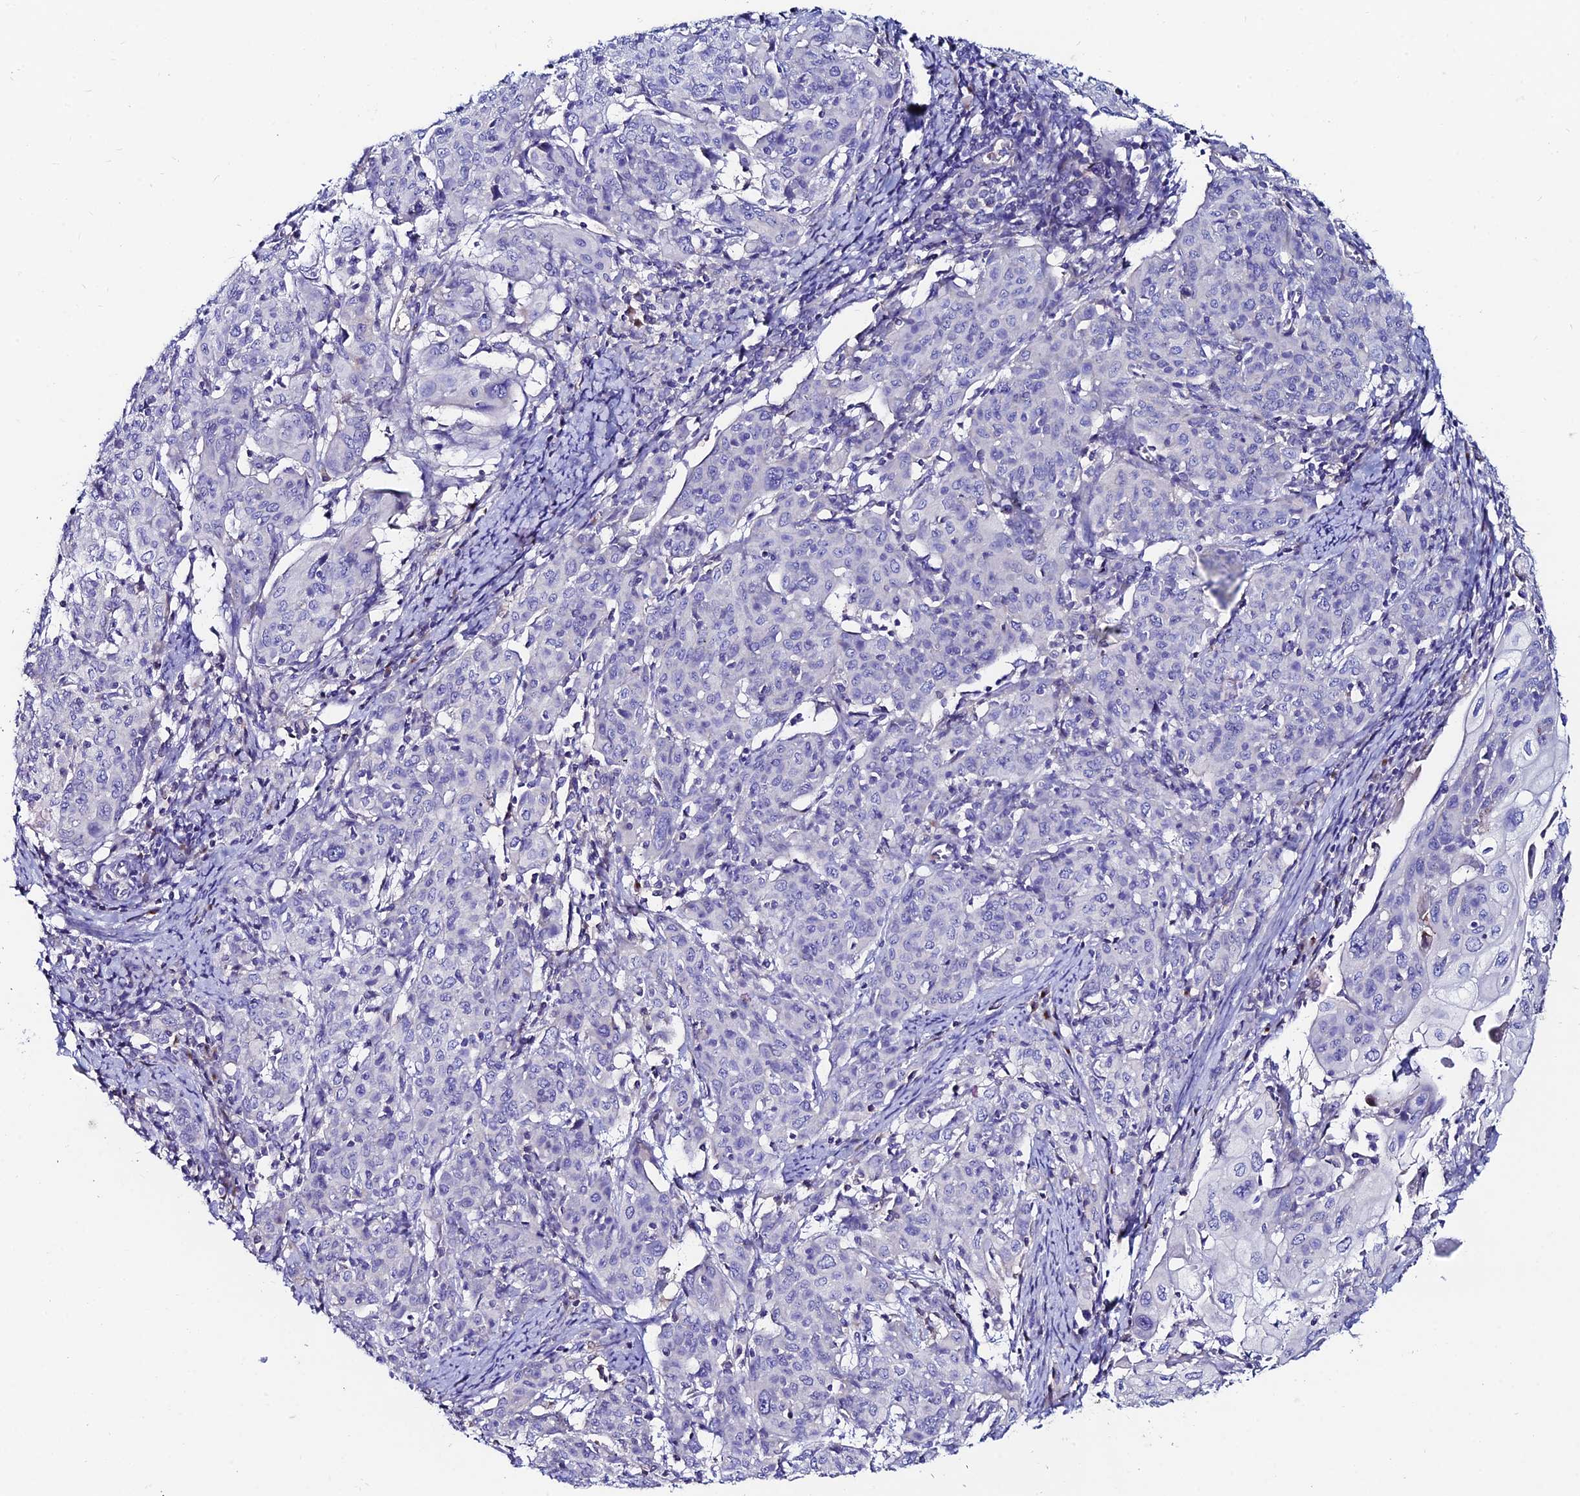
{"staining": {"intensity": "negative", "quantity": "none", "location": "none"}, "tissue": "cervical cancer", "cell_type": "Tumor cells", "image_type": "cancer", "snomed": [{"axis": "morphology", "description": "Squamous cell carcinoma, NOS"}, {"axis": "topography", "description": "Cervix"}], "caption": "DAB (3,3'-diaminobenzidine) immunohistochemical staining of human cervical cancer (squamous cell carcinoma) shows no significant expression in tumor cells.", "gene": "SLC25A16", "patient": {"sex": "female", "age": 67}}